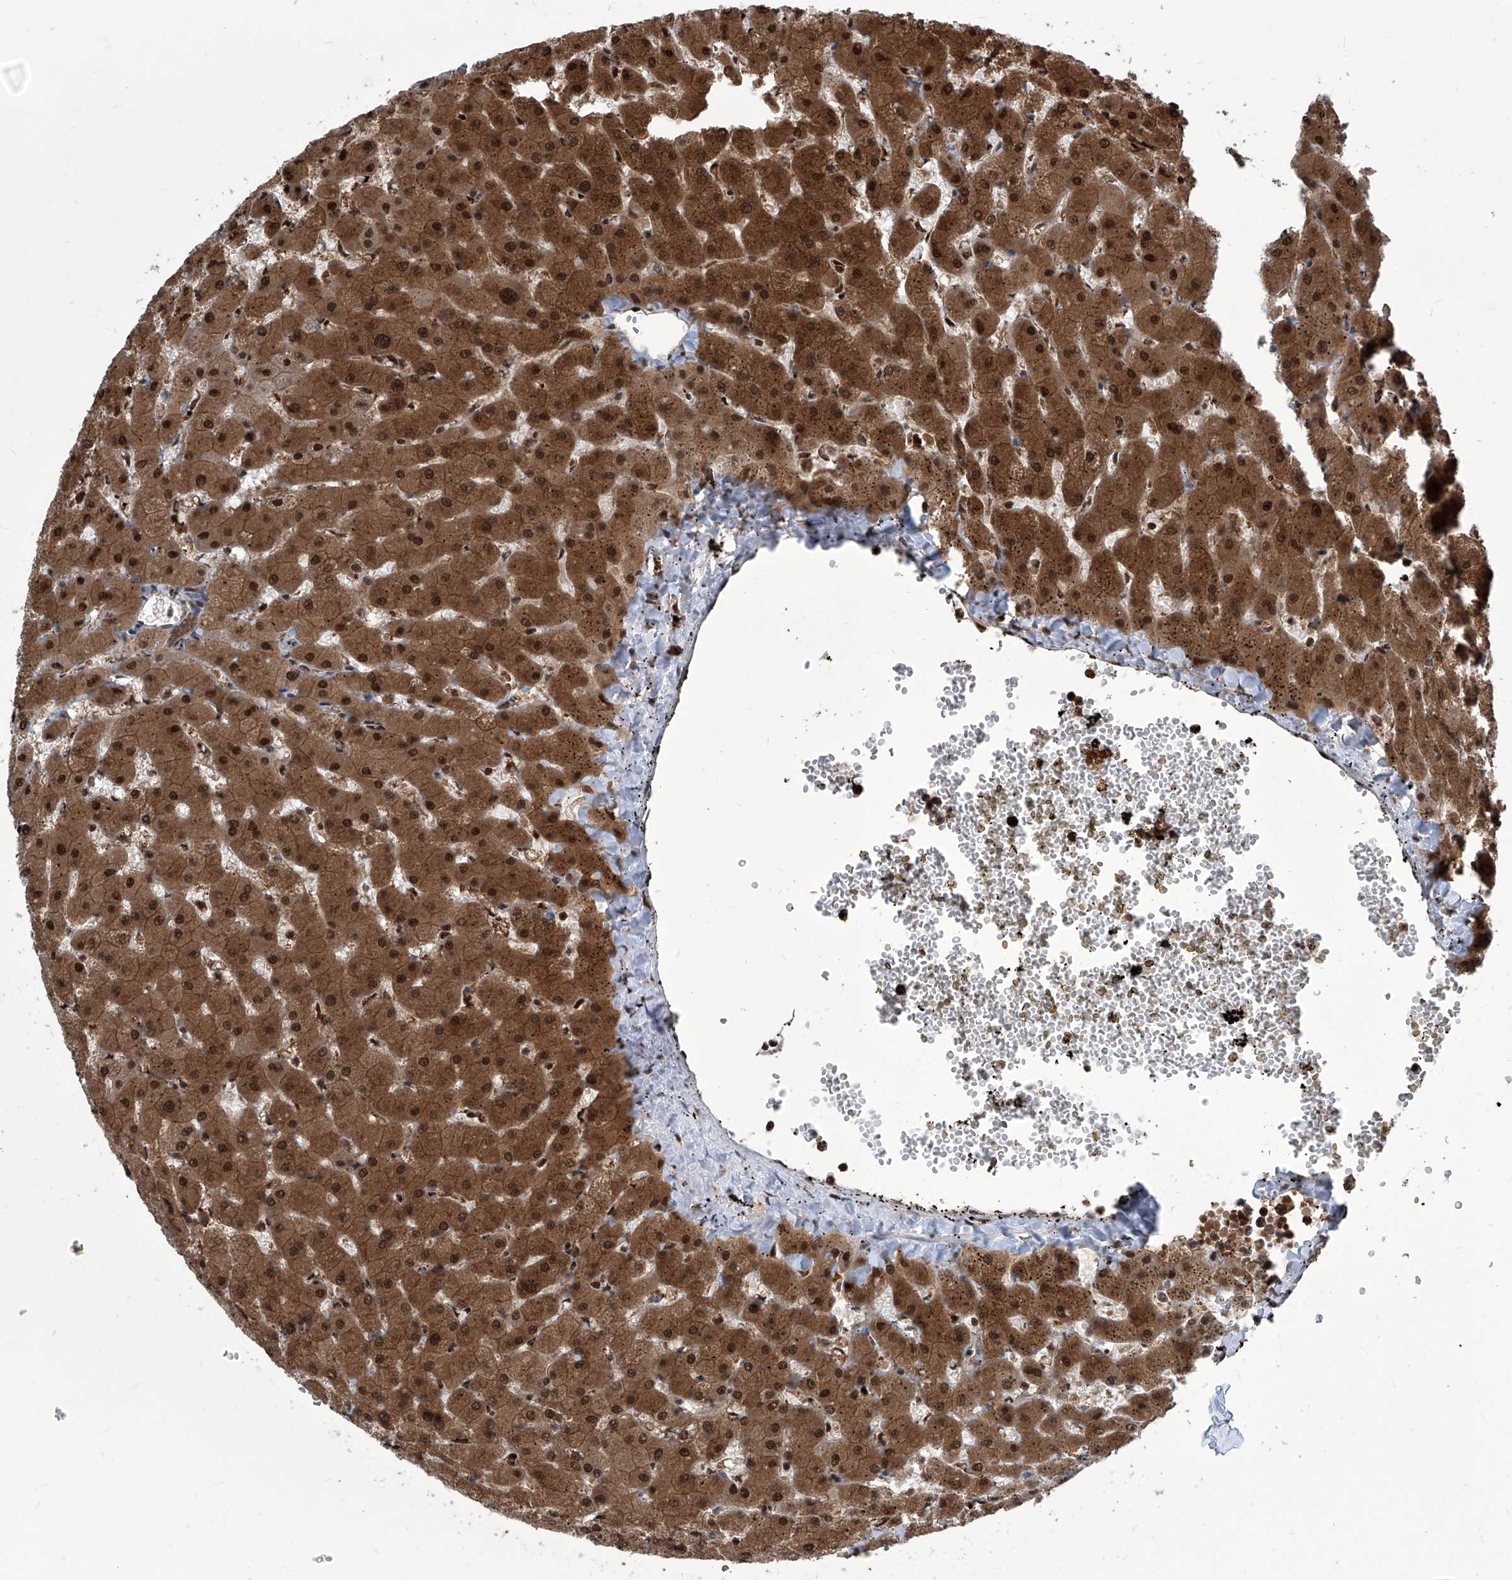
{"staining": {"intensity": "moderate", "quantity": ">75%", "location": "cytoplasmic/membranous"}, "tissue": "liver", "cell_type": "Cholangiocytes", "image_type": "normal", "snomed": [{"axis": "morphology", "description": "Normal tissue, NOS"}, {"axis": "topography", "description": "Liver"}], "caption": "A high-resolution photomicrograph shows immunohistochemistry (IHC) staining of benign liver, which reveals moderate cytoplasmic/membranous positivity in approximately >75% of cholangiocytes.", "gene": "PSMB1", "patient": {"sex": "female", "age": 63}}